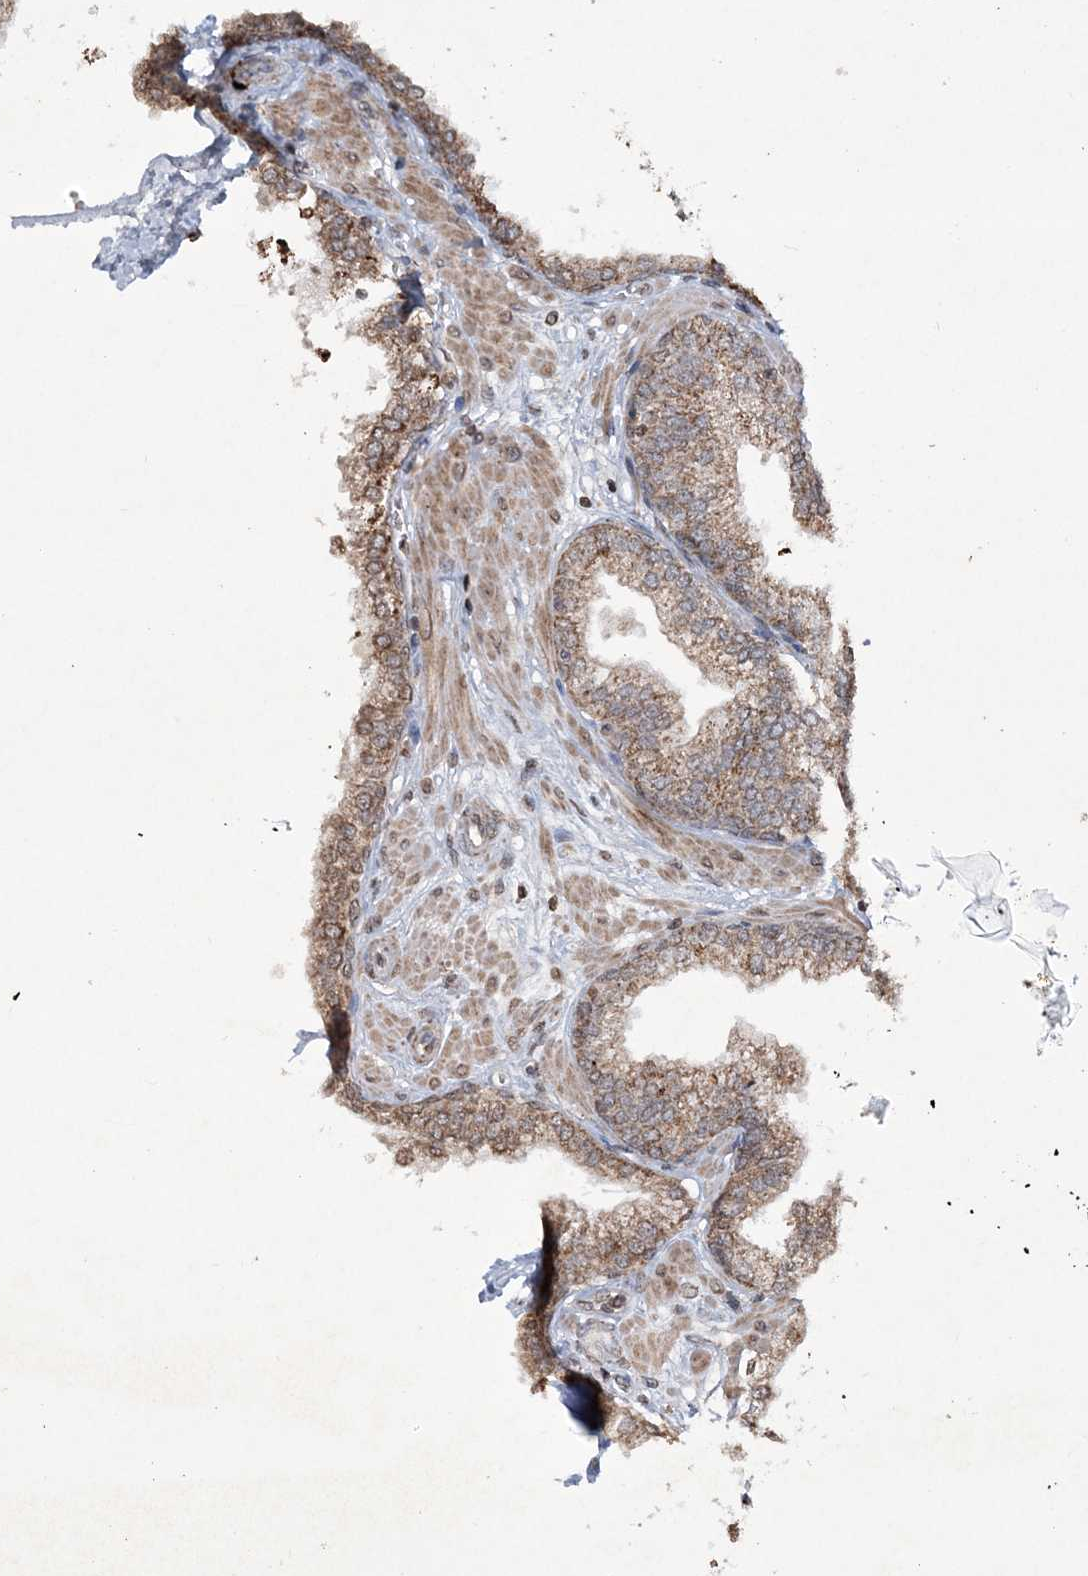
{"staining": {"intensity": "moderate", "quantity": "25%-75%", "location": "cytoplasmic/membranous"}, "tissue": "prostate", "cell_type": "Glandular cells", "image_type": "normal", "snomed": [{"axis": "morphology", "description": "Normal tissue, NOS"}, {"axis": "morphology", "description": "Urothelial carcinoma, Low grade"}, {"axis": "topography", "description": "Urinary bladder"}, {"axis": "topography", "description": "Prostate"}], "caption": "Moderate cytoplasmic/membranous expression for a protein is present in about 25%-75% of glandular cells of unremarkable prostate using immunohistochemistry (IHC).", "gene": "TTC7A", "patient": {"sex": "male", "age": 60}}